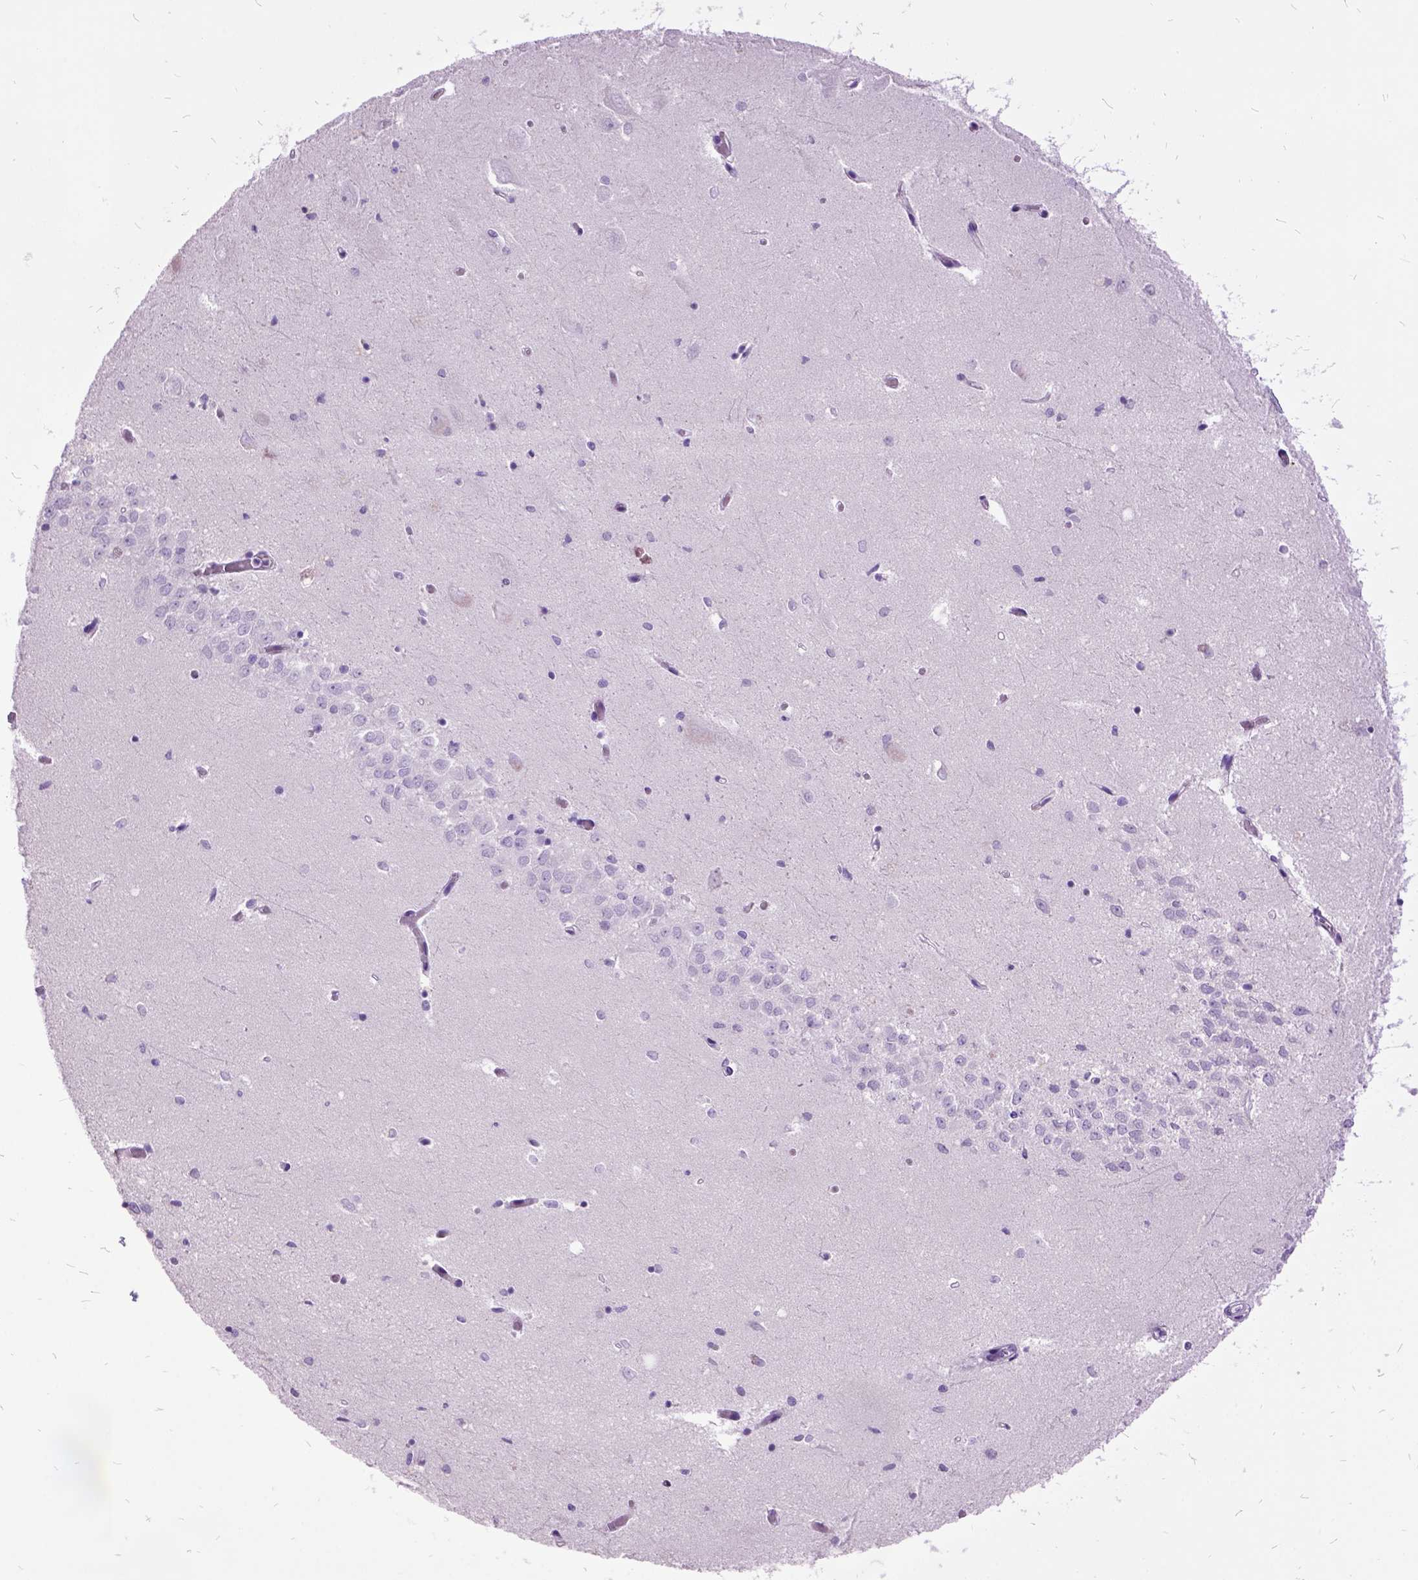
{"staining": {"intensity": "negative", "quantity": "none", "location": "none"}, "tissue": "hippocampus", "cell_type": "Glial cells", "image_type": "normal", "snomed": [{"axis": "morphology", "description": "Normal tissue, NOS"}, {"axis": "topography", "description": "Hippocampus"}], "caption": "The image displays no significant staining in glial cells of hippocampus.", "gene": "MME", "patient": {"sex": "female", "age": 64}}